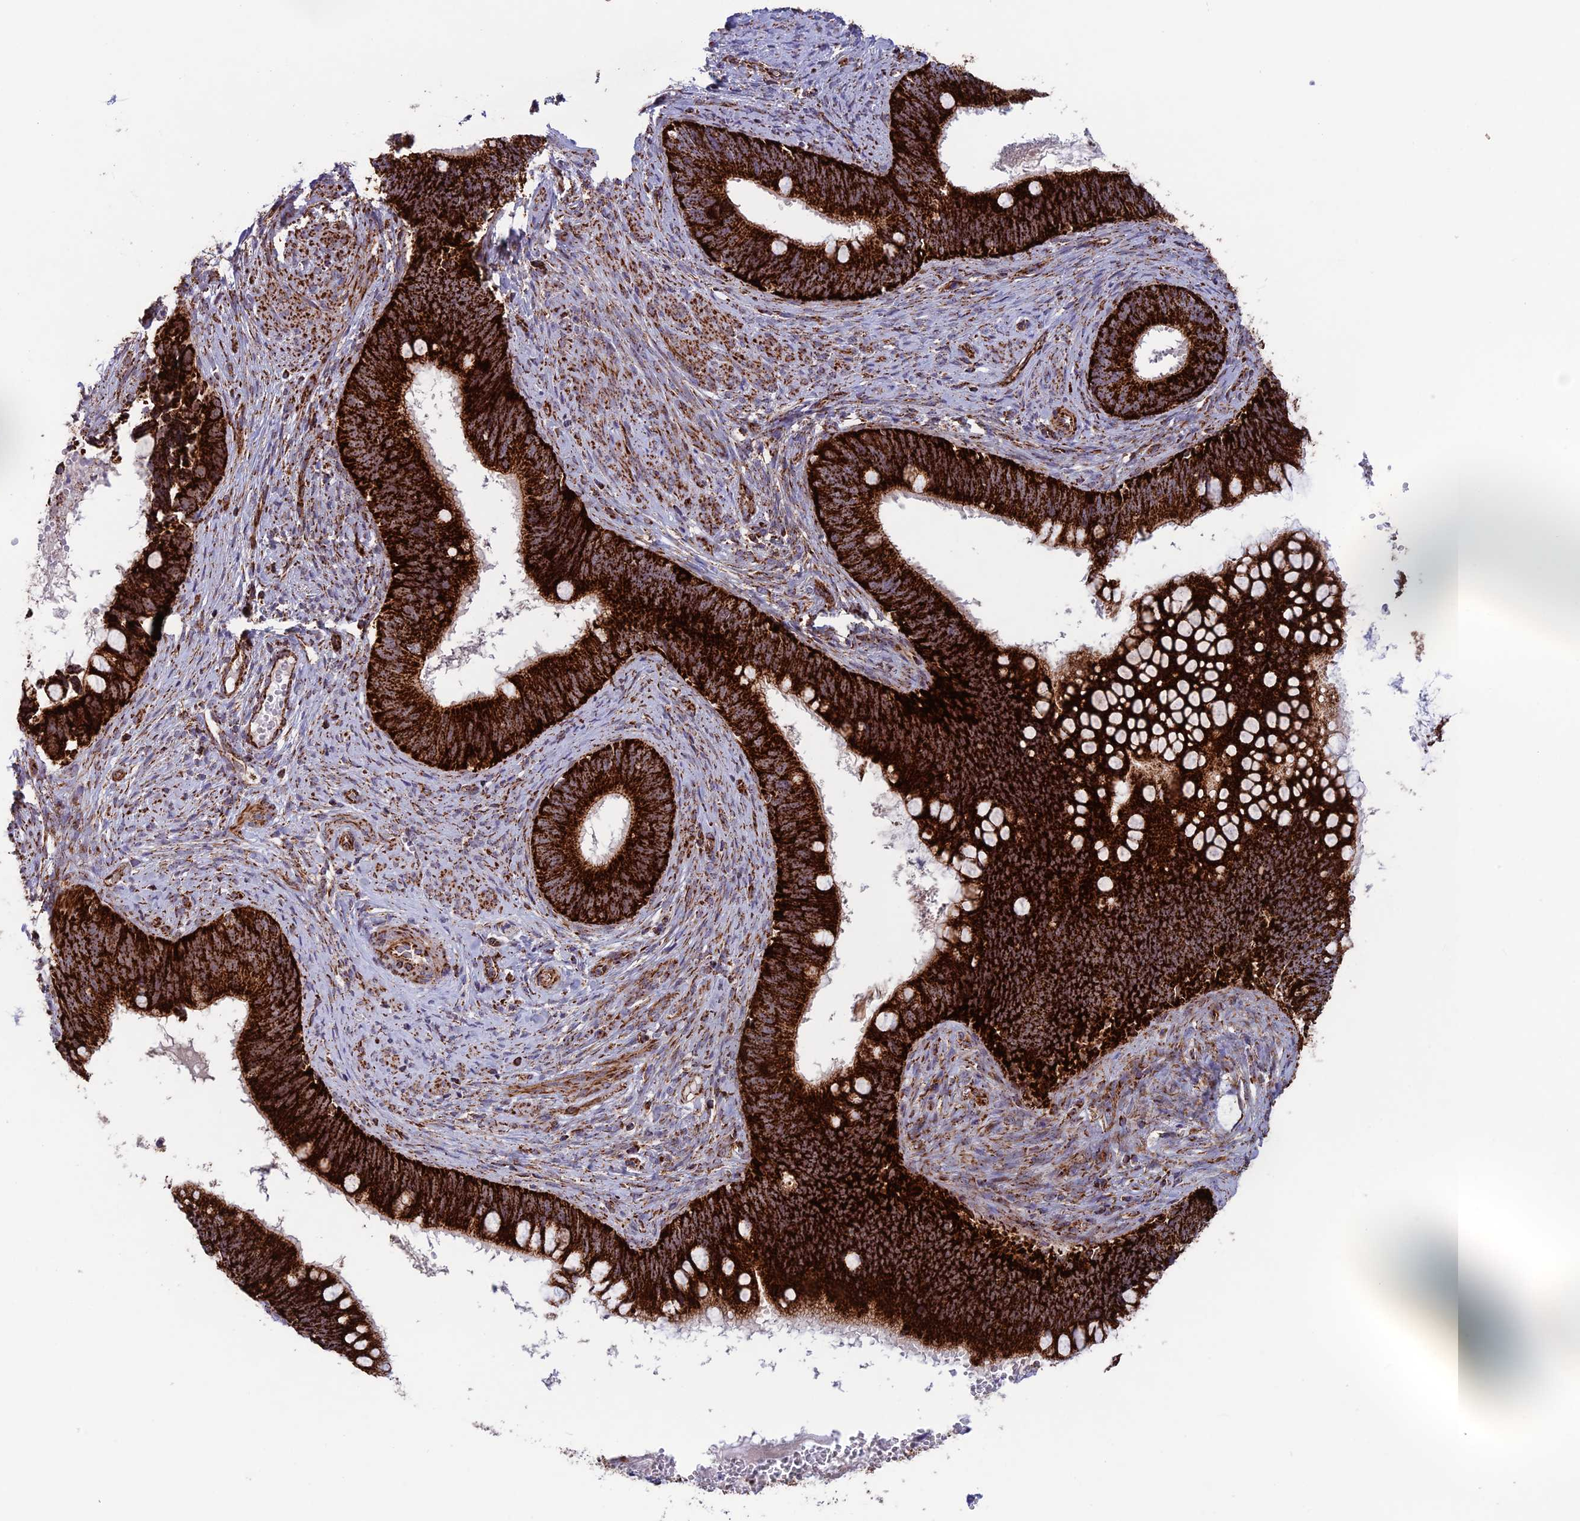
{"staining": {"intensity": "strong", "quantity": ">75%", "location": "cytoplasmic/membranous"}, "tissue": "cervical cancer", "cell_type": "Tumor cells", "image_type": "cancer", "snomed": [{"axis": "morphology", "description": "Adenocarcinoma, NOS"}, {"axis": "topography", "description": "Cervix"}], "caption": "Adenocarcinoma (cervical) stained for a protein exhibits strong cytoplasmic/membranous positivity in tumor cells.", "gene": "MRPS18B", "patient": {"sex": "female", "age": 42}}